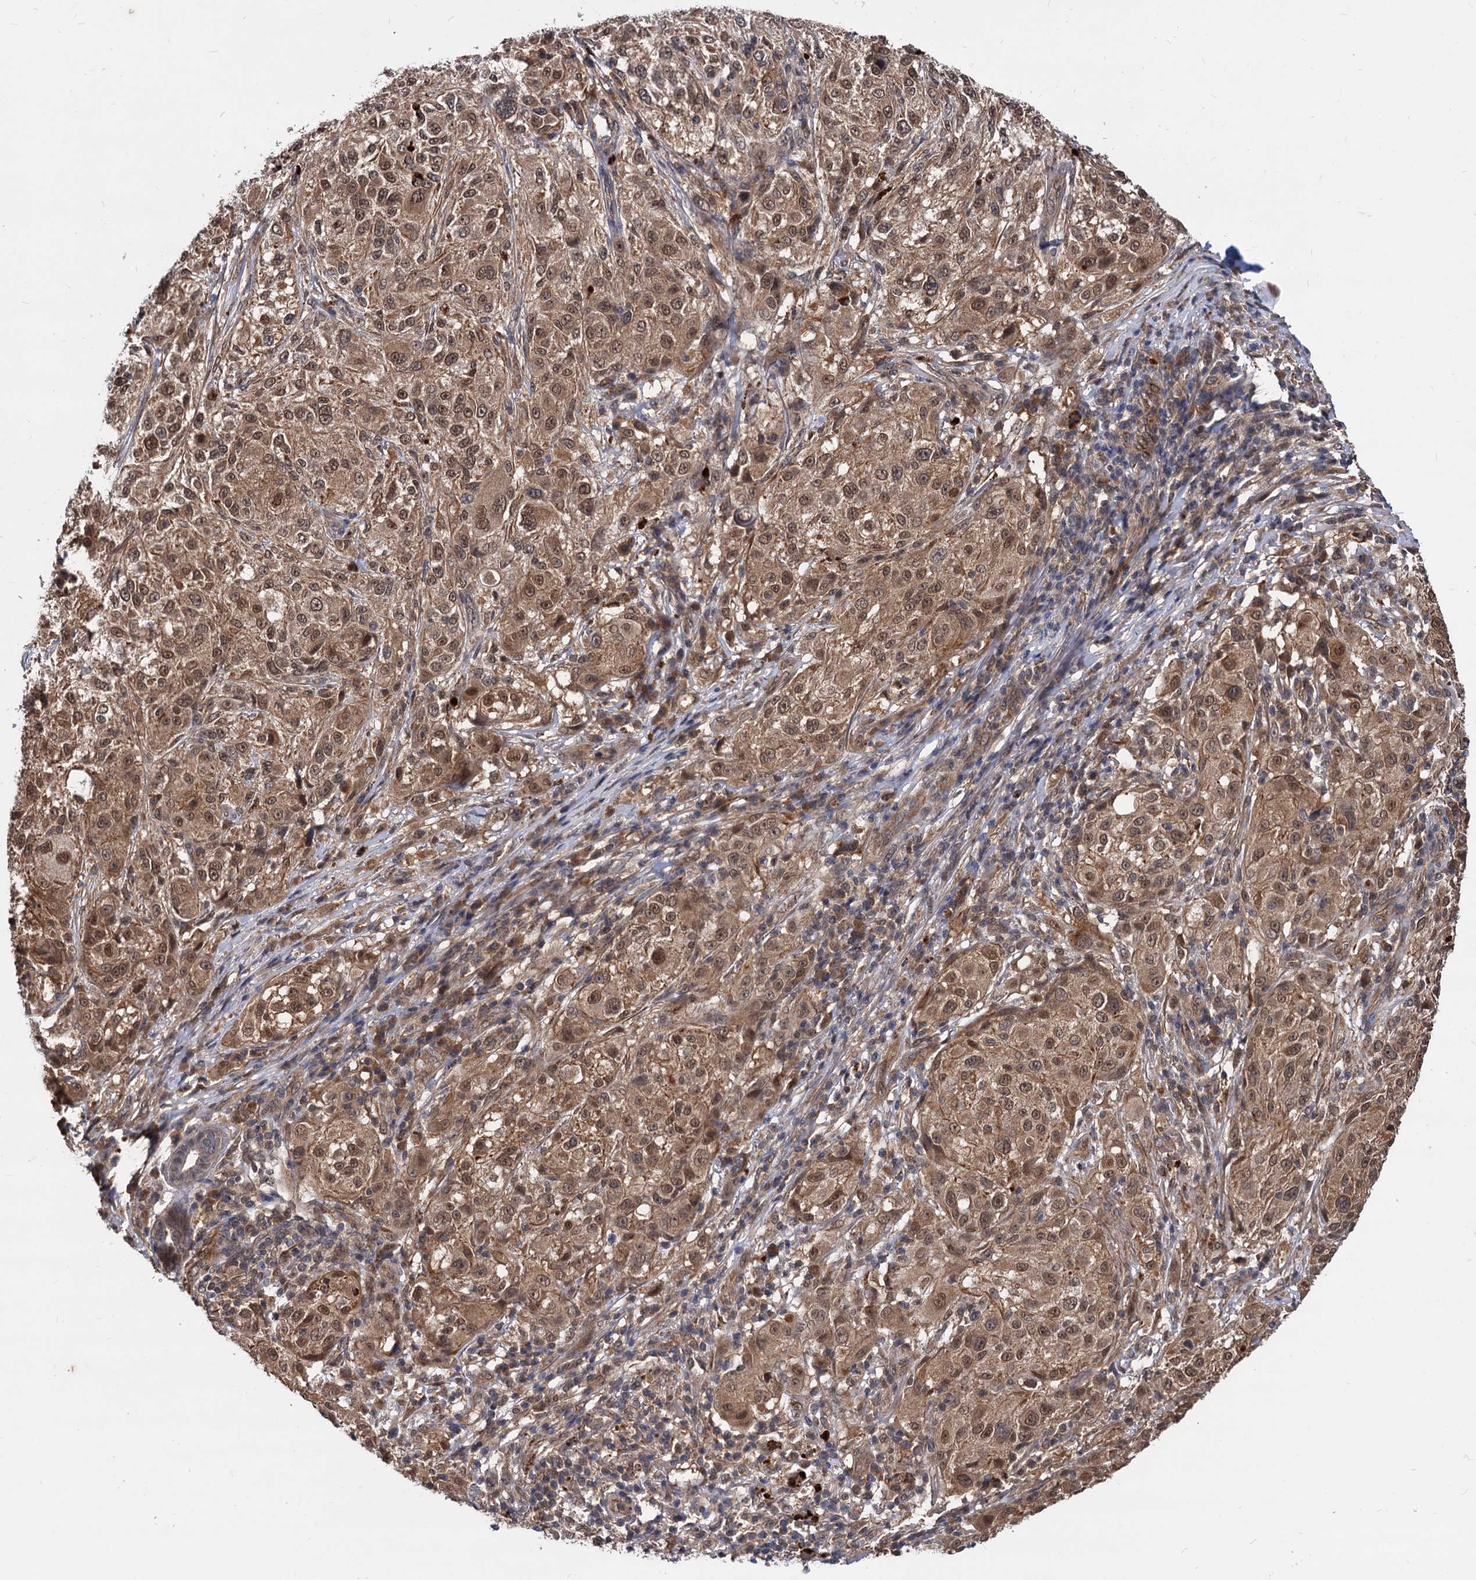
{"staining": {"intensity": "moderate", "quantity": ">75%", "location": "cytoplasmic/membranous,nuclear"}, "tissue": "melanoma", "cell_type": "Tumor cells", "image_type": "cancer", "snomed": [{"axis": "morphology", "description": "Necrosis, NOS"}, {"axis": "morphology", "description": "Malignant melanoma, NOS"}, {"axis": "topography", "description": "Skin"}], "caption": "A medium amount of moderate cytoplasmic/membranous and nuclear staining is present in about >75% of tumor cells in melanoma tissue.", "gene": "PSMD4", "patient": {"sex": "female", "age": 87}}